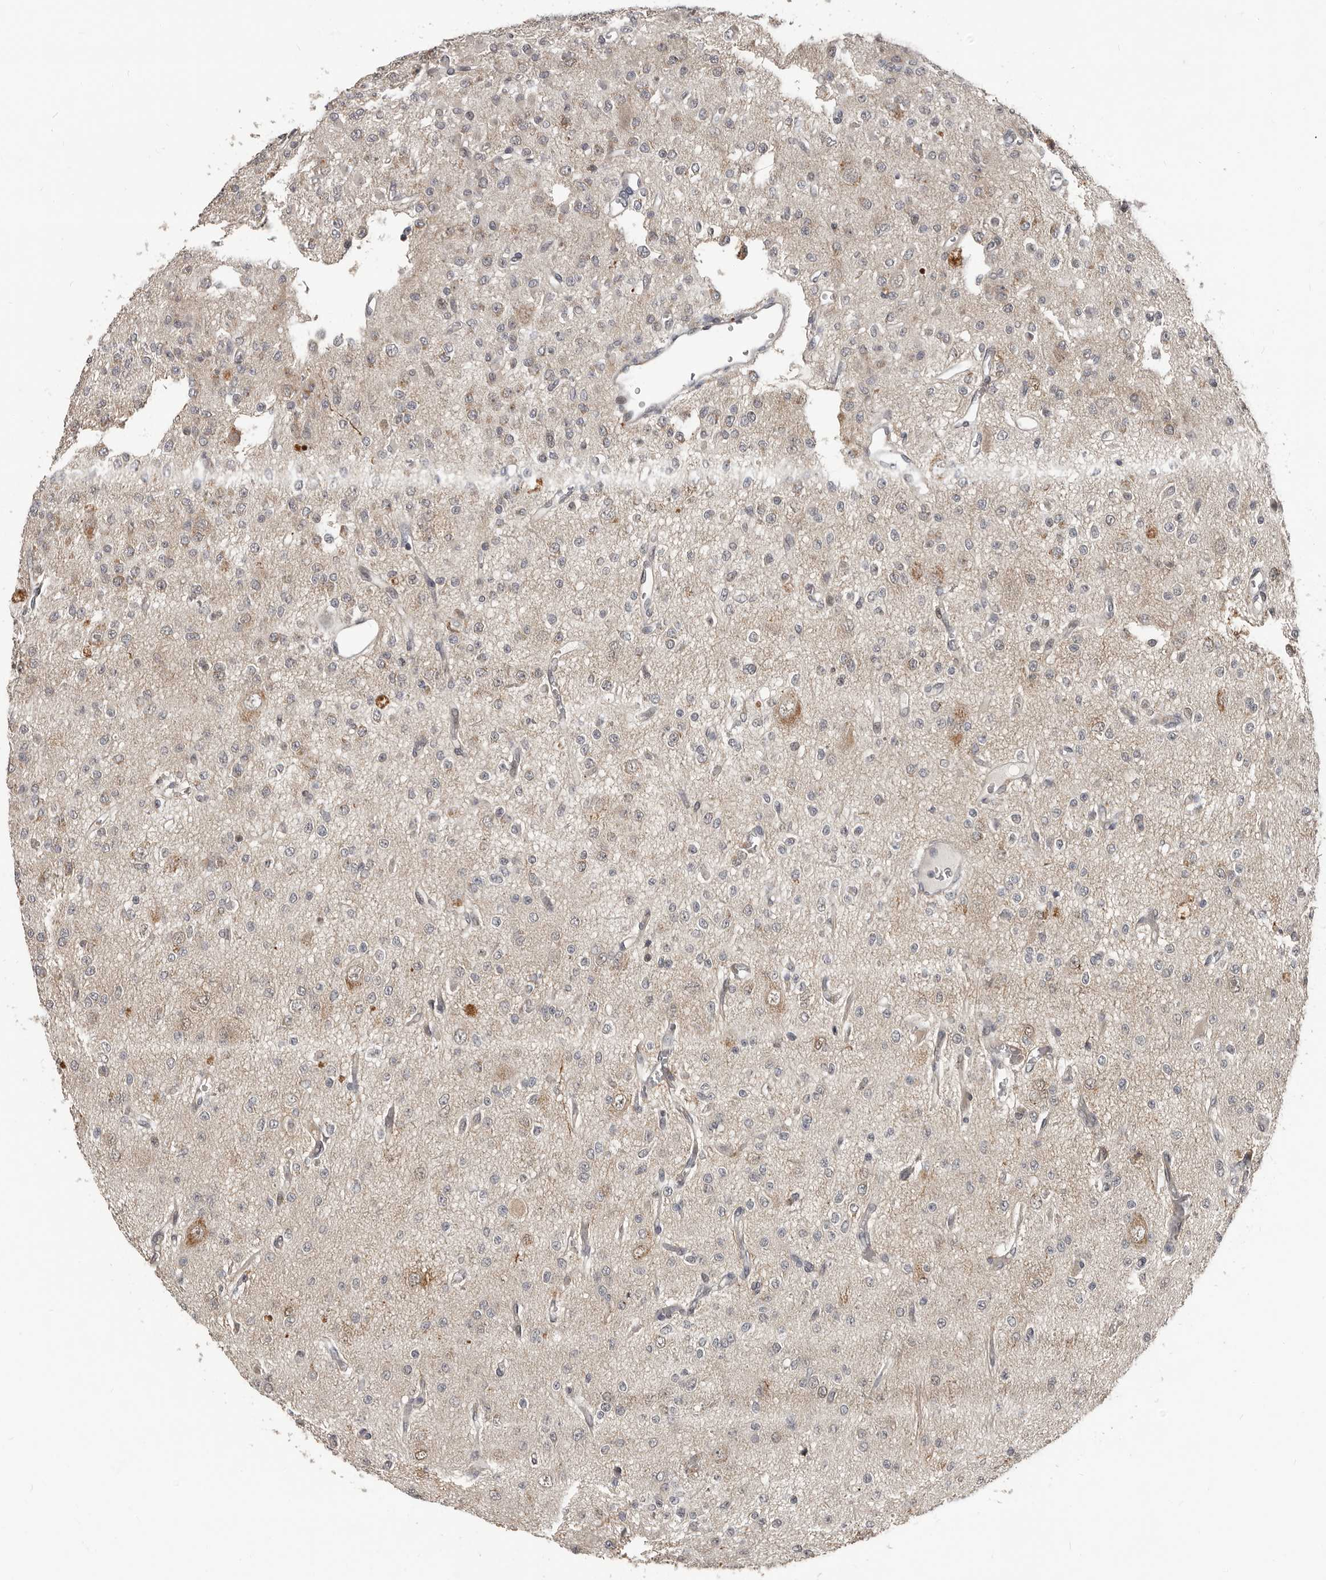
{"staining": {"intensity": "negative", "quantity": "none", "location": "none"}, "tissue": "glioma", "cell_type": "Tumor cells", "image_type": "cancer", "snomed": [{"axis": "morphology", "description": "Glioma, malignant, Low grade"}, {"axis": "topography", "description": "Brain"}], "caption": "A high-resolution image shows immunohistochemistry (IHC) staining of low-grade glioma (malignant), which exhibits no significant positivity in tumor cells. The staining is performed using DAB brown chromogen with nuclei counter-stained in using hematoxylin.", "gene": "APOL6", "patient": {"sex": "male", "age": 38}}